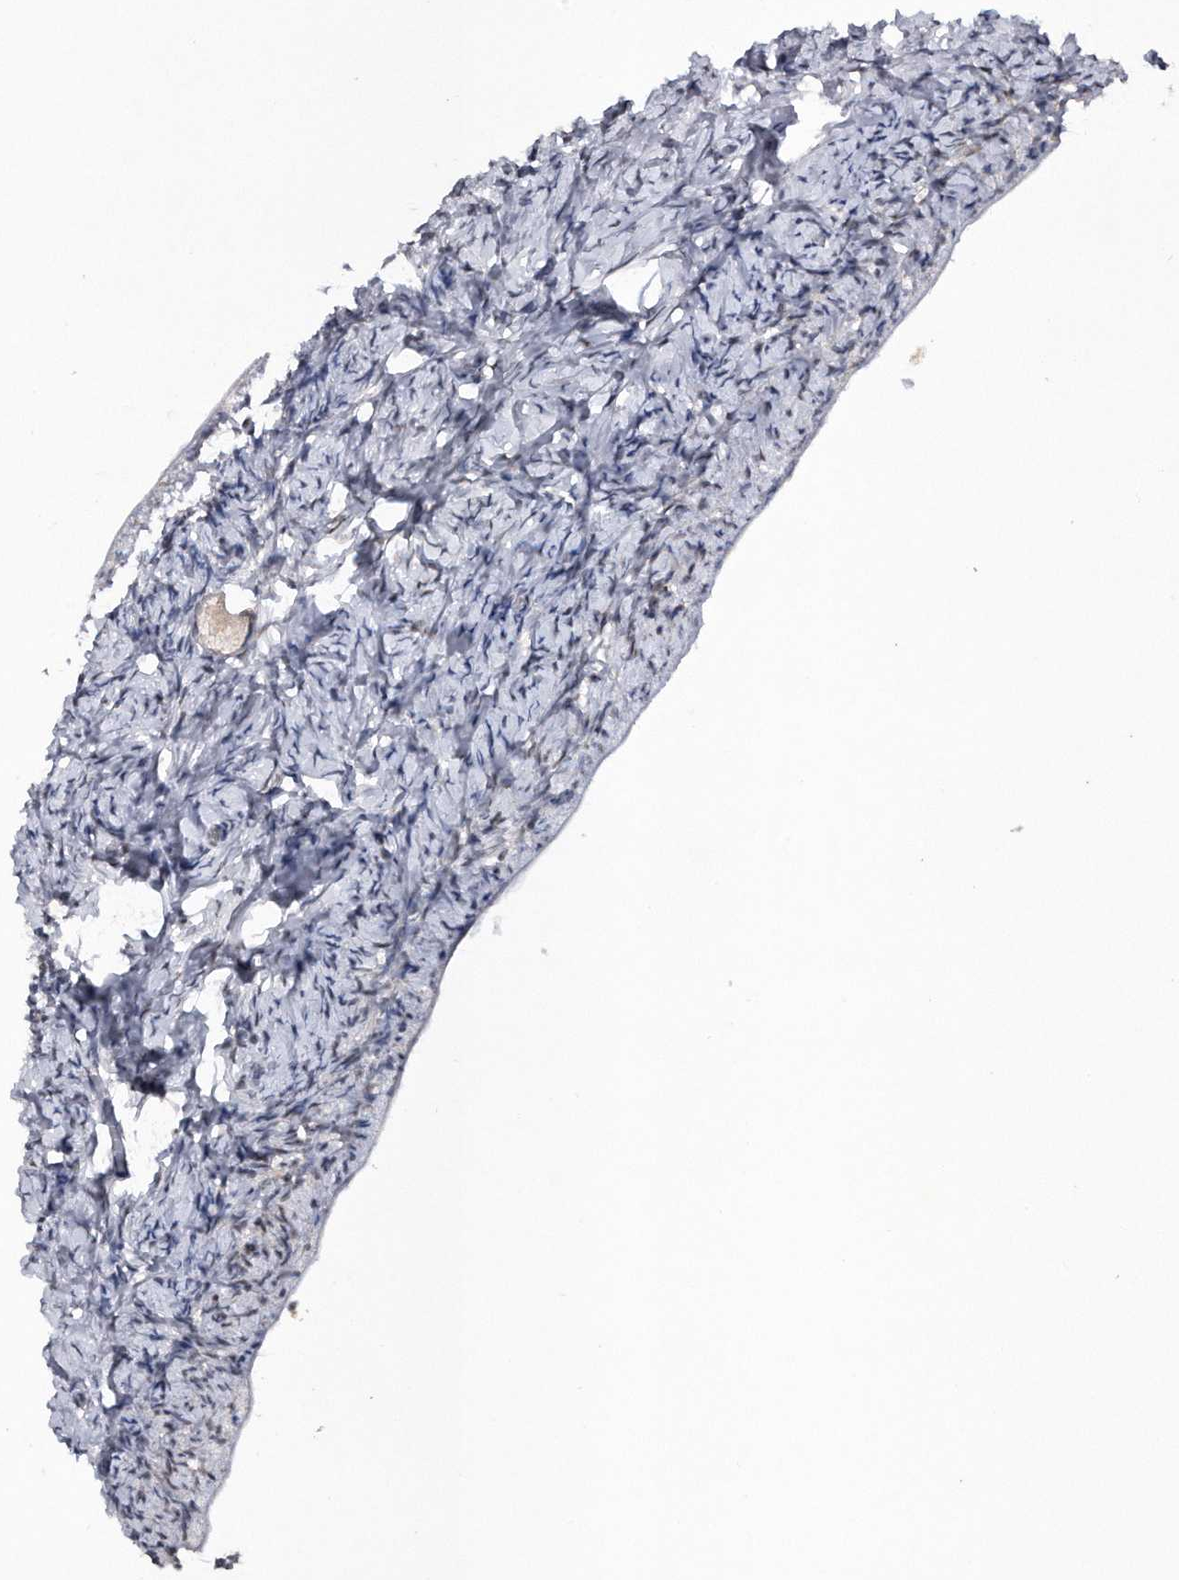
{"staining": {"intensity": "weak", "quantity": "25%-75%", "location": "cytoplasmic/membranous"}, "tissue": "ovary", "cell_type": "Follicle cells", "image_type": "normal", "snomed": [{"axis": "morphology", "description": "Normal tissue, NOS"}, {"axis": "topography", "description": "Ovary"}], "caption": "Ovary was stained to show a protein in brown. There is low levels of weak cytoplasmic/membranous staining in about 25%-75% of follicle cells. (IHC, brightfield microscopy, high magnification).", "gene": "VIRMA", "patient": {"sex": "female", "age": 27}}